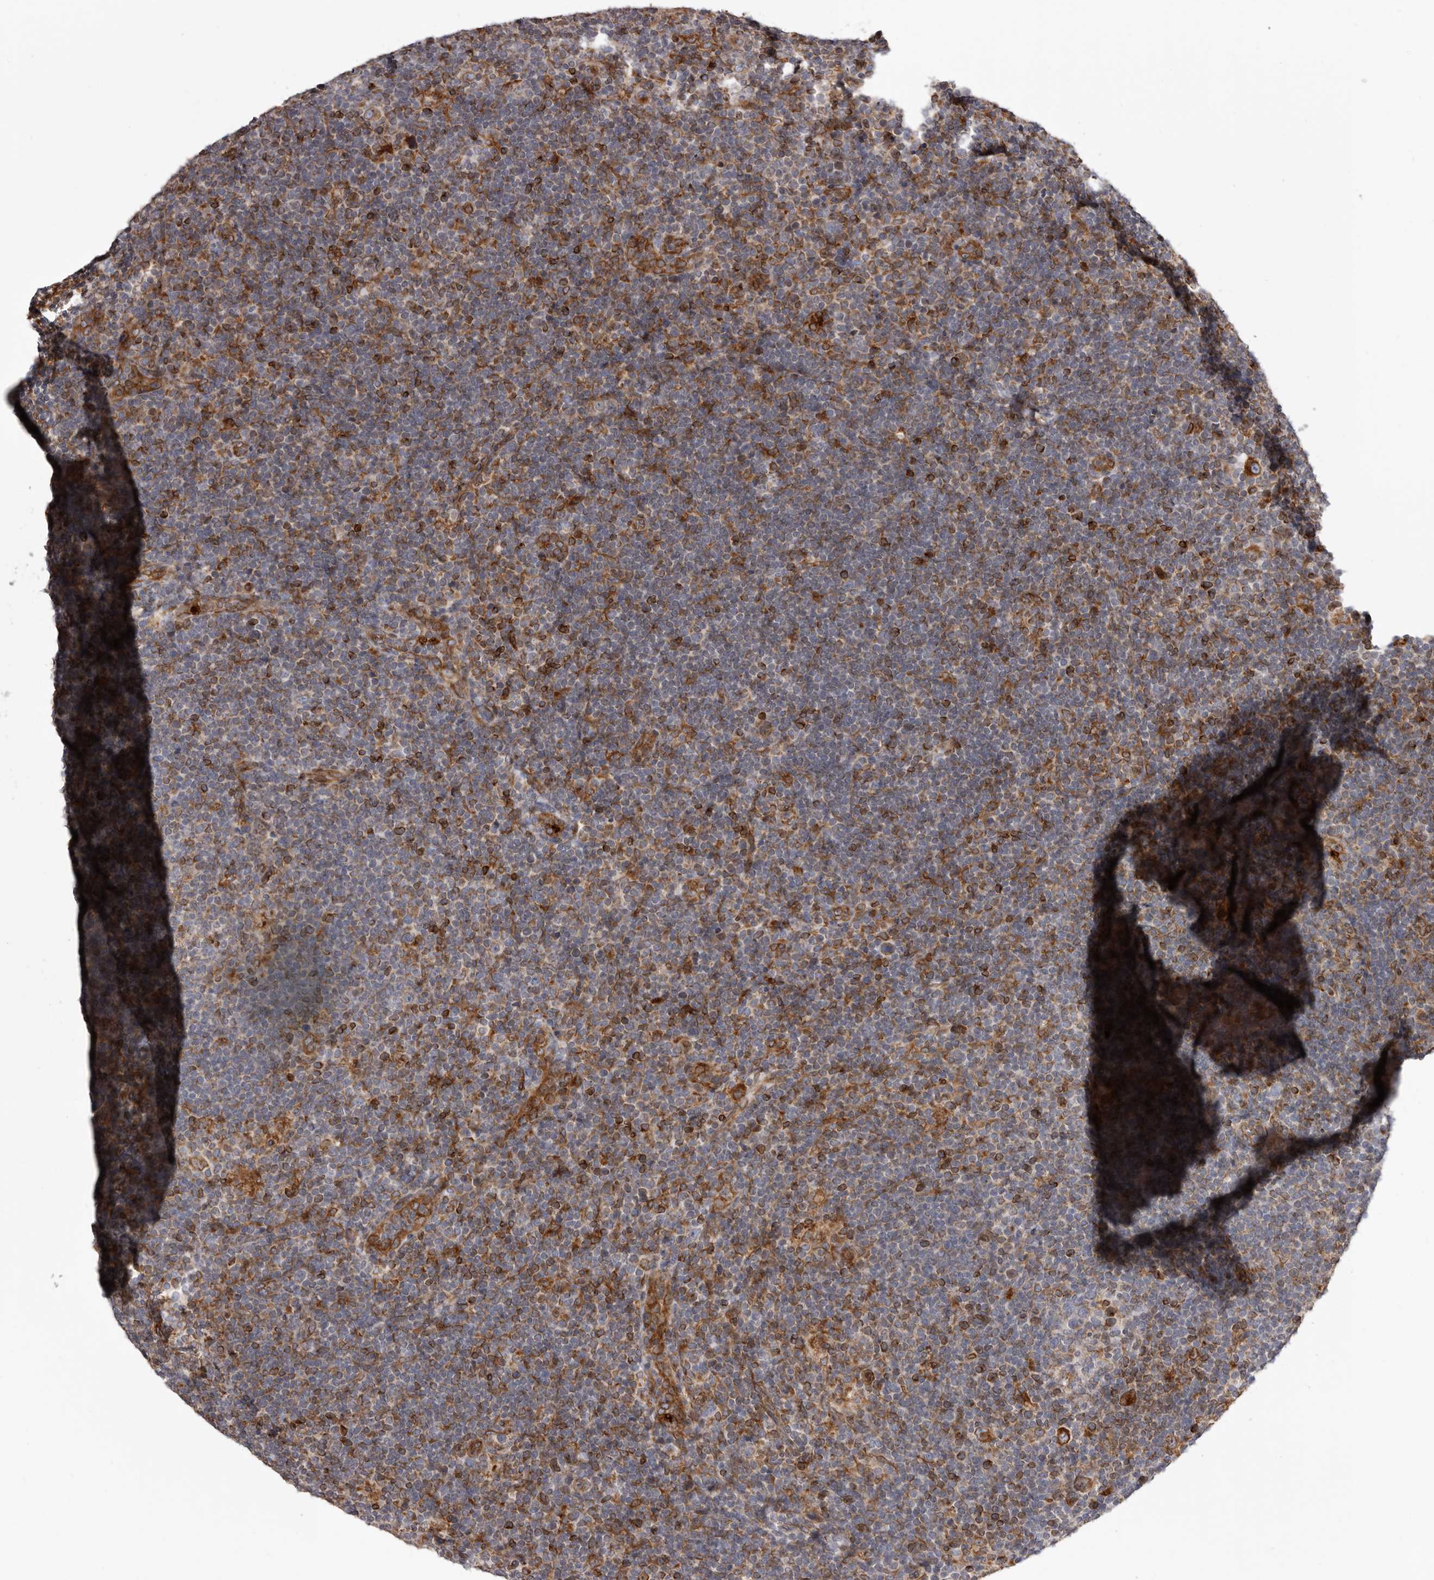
{"staining": {"intensity": "moderate", "quantity": ">75%", "location": "cytoplasmic/membranous"}, "tissue": "lymphoma", "cell_type": "Tumor cells", "image_type": "cancer", "snomed": [{"axis": "morphology", "description": "Hodgkin's disease, NOS"}, {"axis": "topography", "description": "Lymph node"}], "caption": "Hodgkin's disease stained for a protein exhibits moderate cytoplasmic/membranous positivity in tumor cells.", "gene": "C4orf3", "patient": {"sex": "female", "age": 57}}